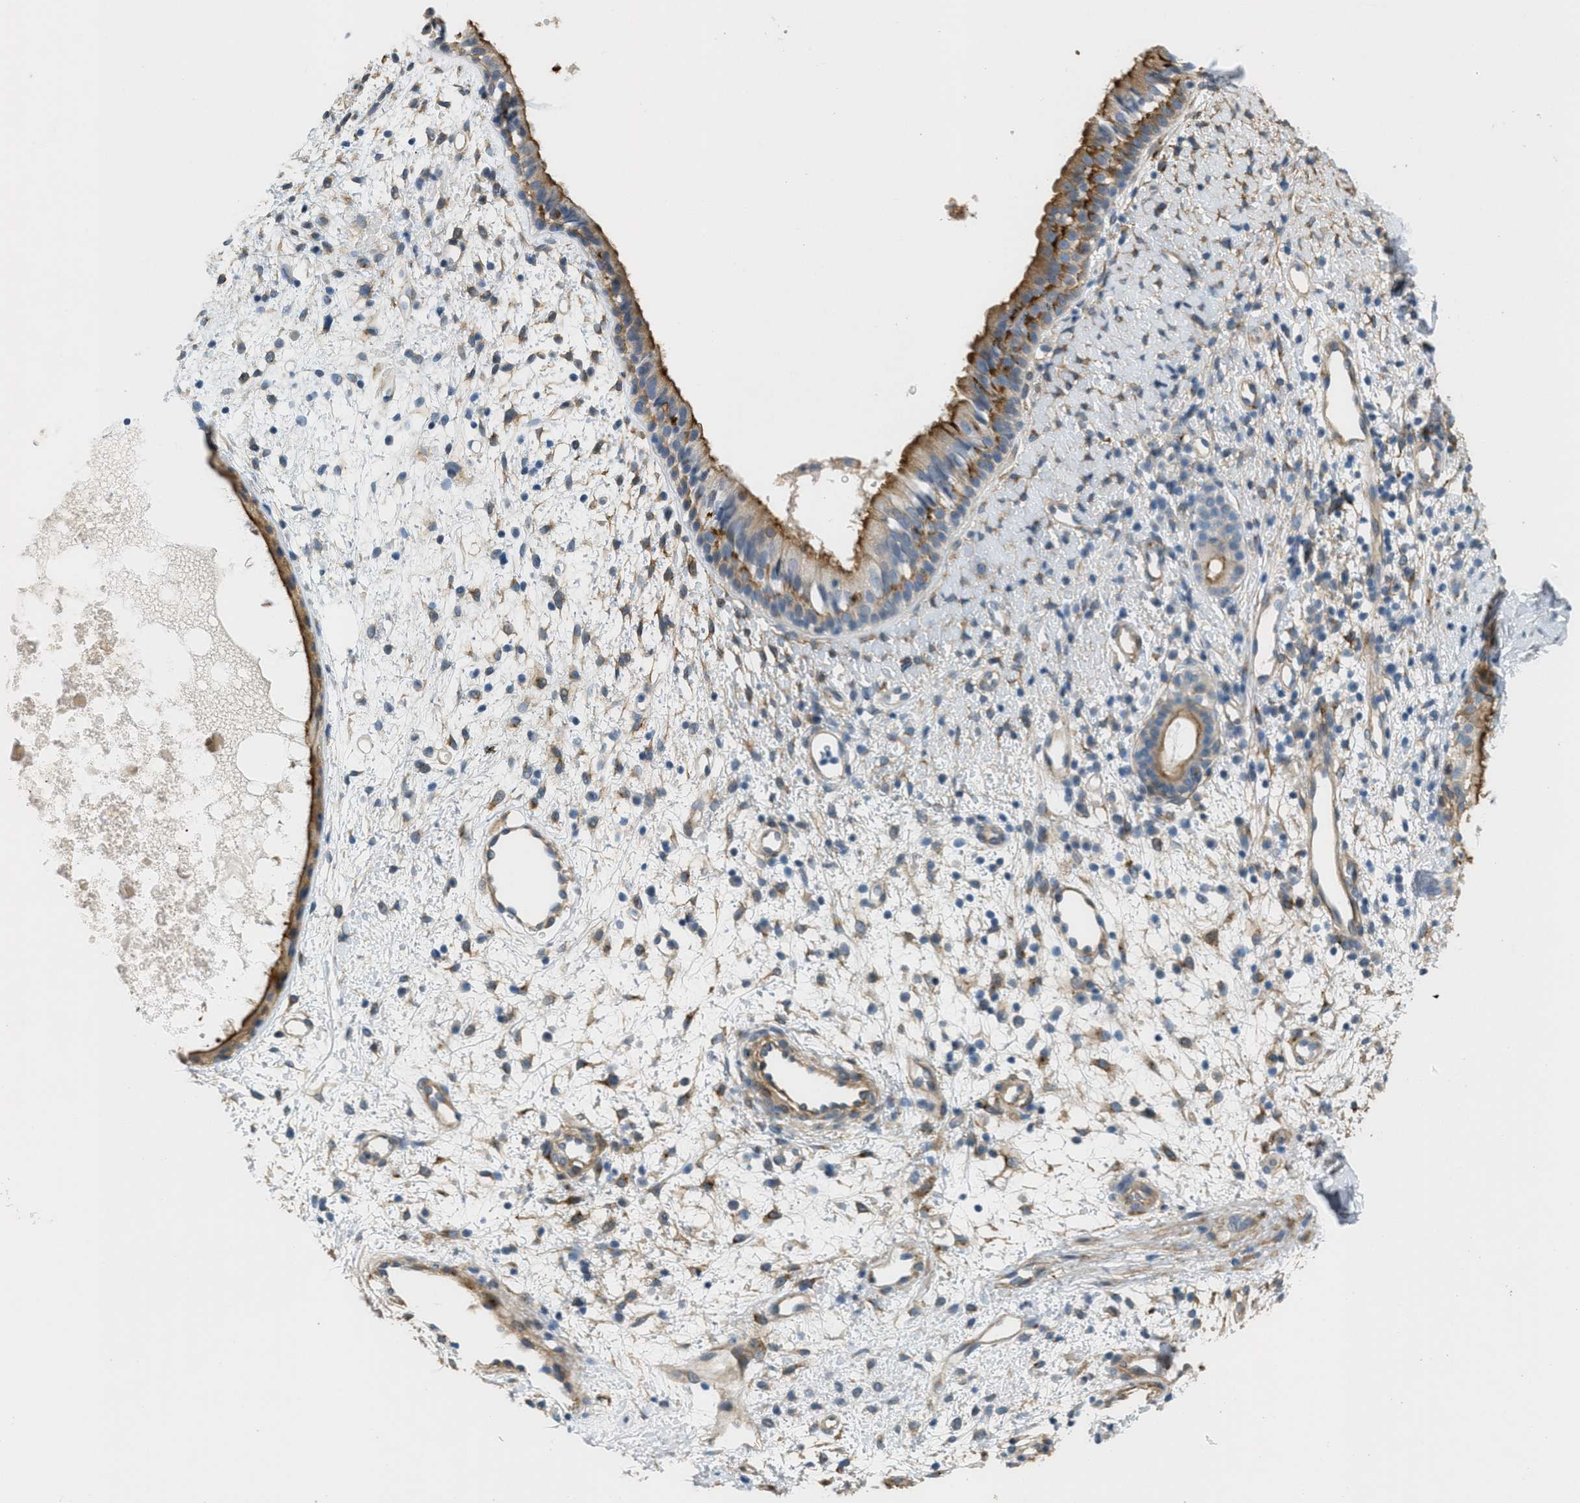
{"staining": {"intensity": "moderate", "quantity": "25%-75%", "location": "cytoplasmic/membranous"}, "tissue": "nasopharynx", "cell_type": "Respiratory epithelial cells", "image_type": "normal", "snomed": [{"axis": "morphology", "description": "Normal tissue, NOS"}, {"axis": "topography", "description": "Nasopharynx"}], "caption": "About 25%-75% of respiratory epithelial cells in benign nasopharynx demonstrate moderate cytoplasmic/membranous protein staining as visualized by brown immunohistochemical staining.", "gene": "ADCY5", "patient": {"sex": "male", "age": 22}}